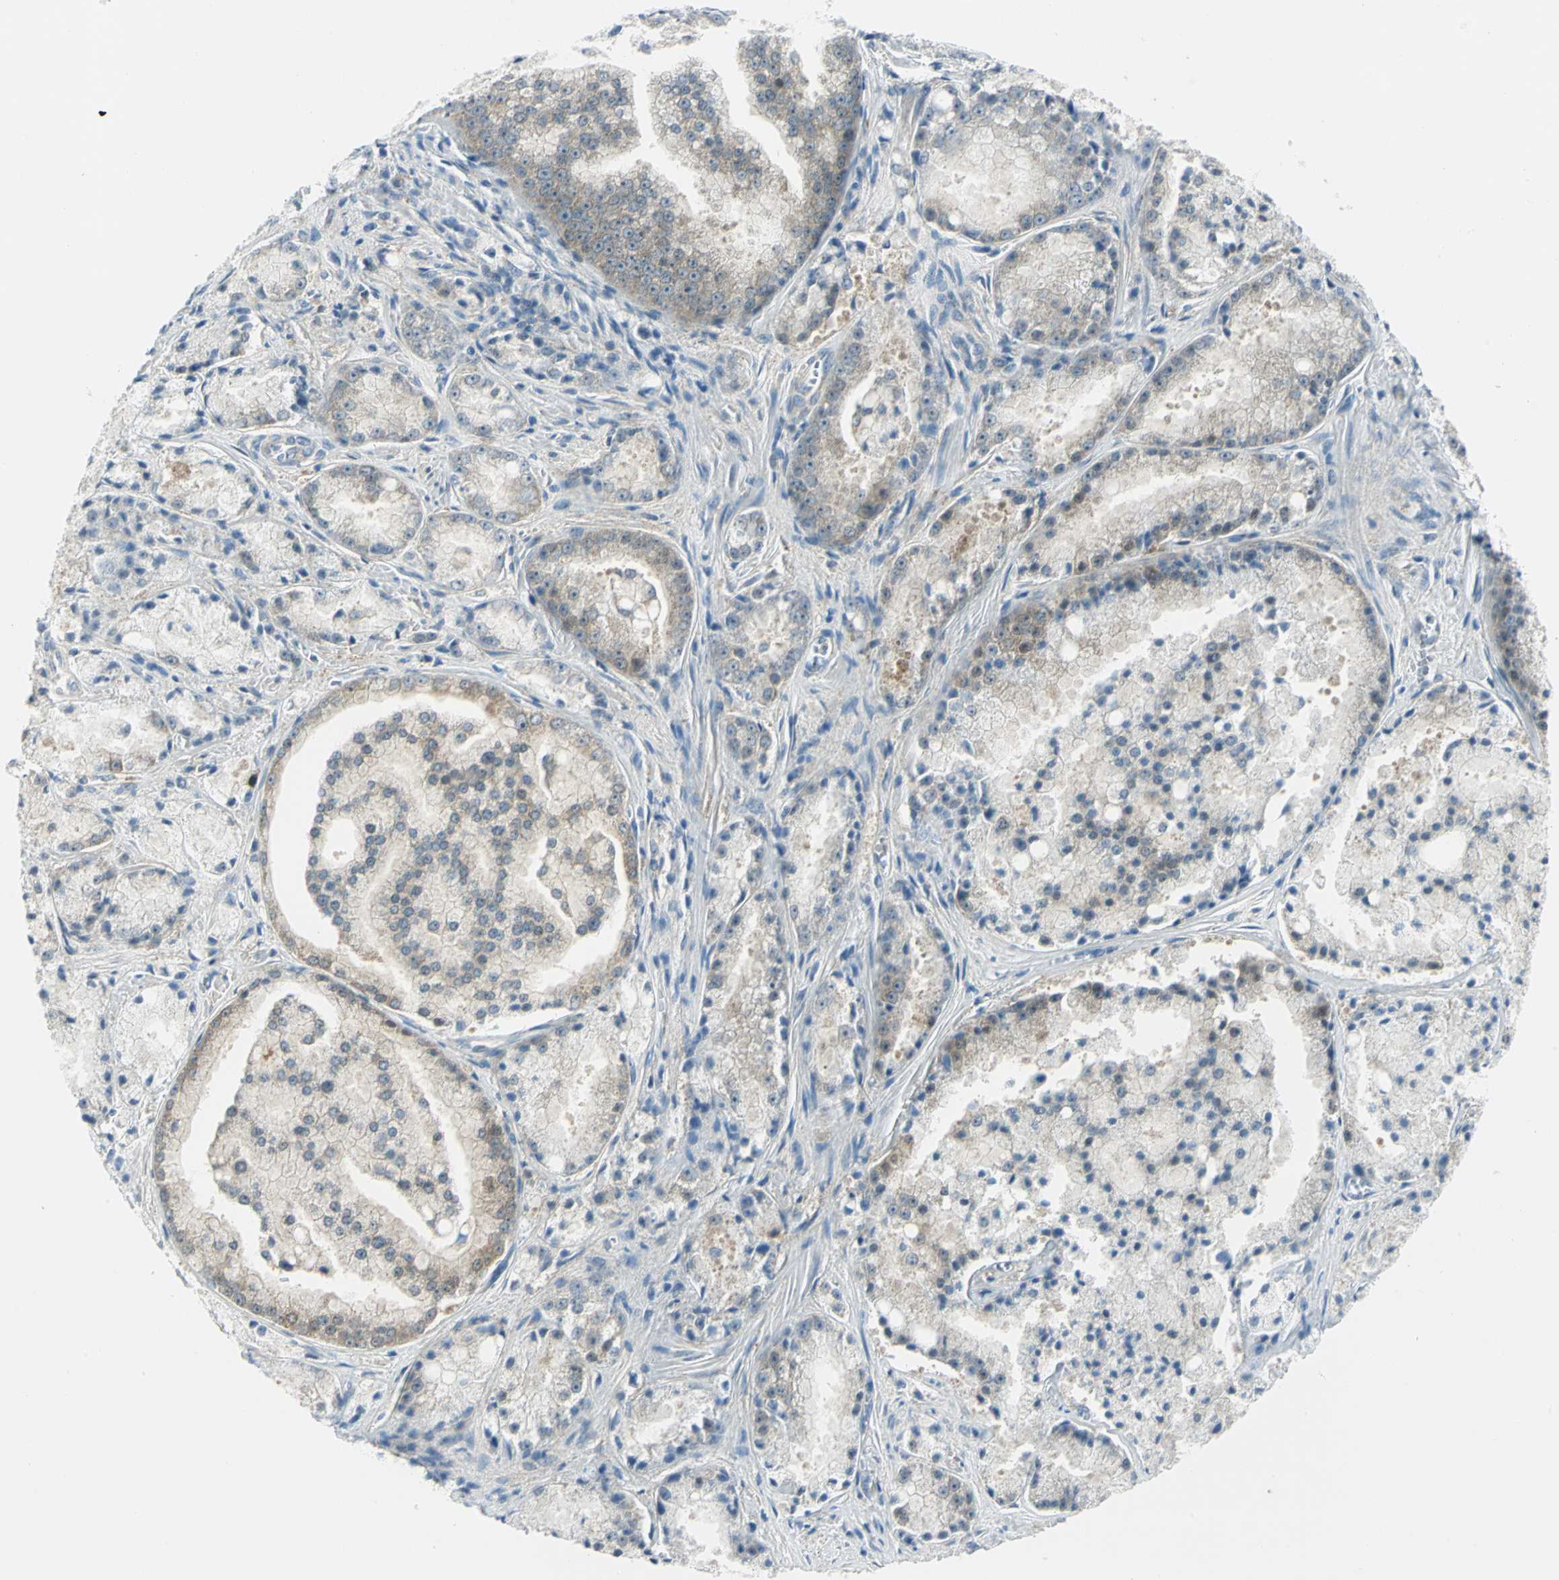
{"staining": {"intensity": "weak", "quantity": "<25%", "location": "cytoplasmic/membranous"}, "tissue": "prostate cancer", "cell_type": "Tumor cells", "image_type": "cancer", "snomed": [{"axis": "morphology", "description": "Adenocarcinoma, Low grade"}, {"axis": "topography", "description": "Prostate"}], "caption": "An image of prostate cancer (adenocarcinoma (low-grade)) stained for a protein displays no brown staining in tumor cells. (DAB (3,3'-diaminobenzidine) immunohistochemistry (IHC), high magnification).", "gene": "ALDOA", "patient": {"sex": "male", "age": 64}}